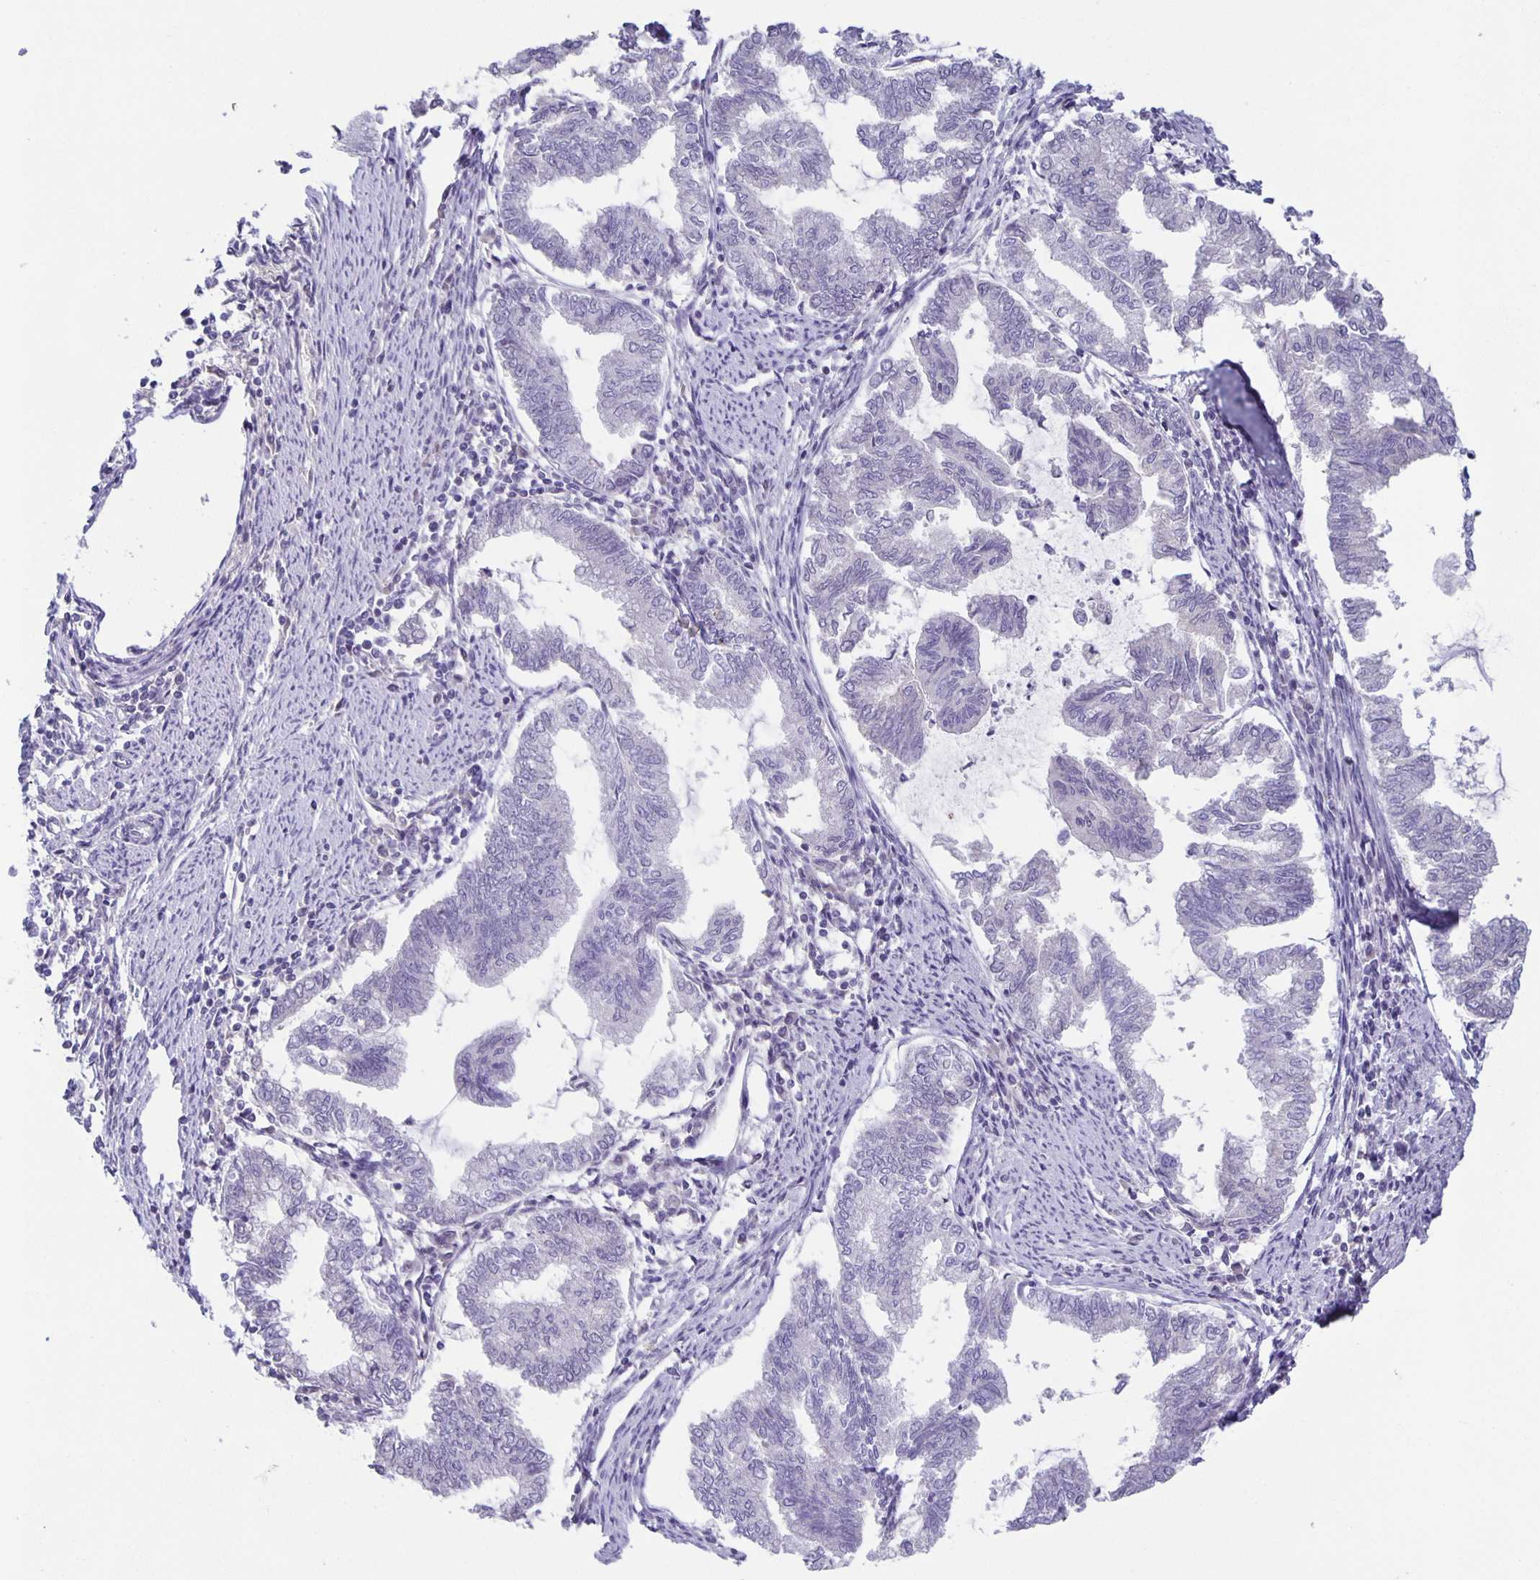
{"staining": {"intensity": "negative", "quantity": "none", "location": "none"}, "tissue": "endometrial cancer", "cell_type": "Tumor cells", "image_type": "cancer", "snomed": [{"axis": "morphology", "description": "Adenocarcinoma, NOS"}, {"axis": "topography", "description": "Endometrium"}], "caption": "DAB (3,3'-diaminobenzidine) immunohistochemical staining of endometrial adenocarcinoma displays no significant positivity in tumor cells. (DAB IHC visualized using brightfield microscopy, high magnification).", "gene": "PTPN3", "patient": {"sex": "female", "age": 79}}